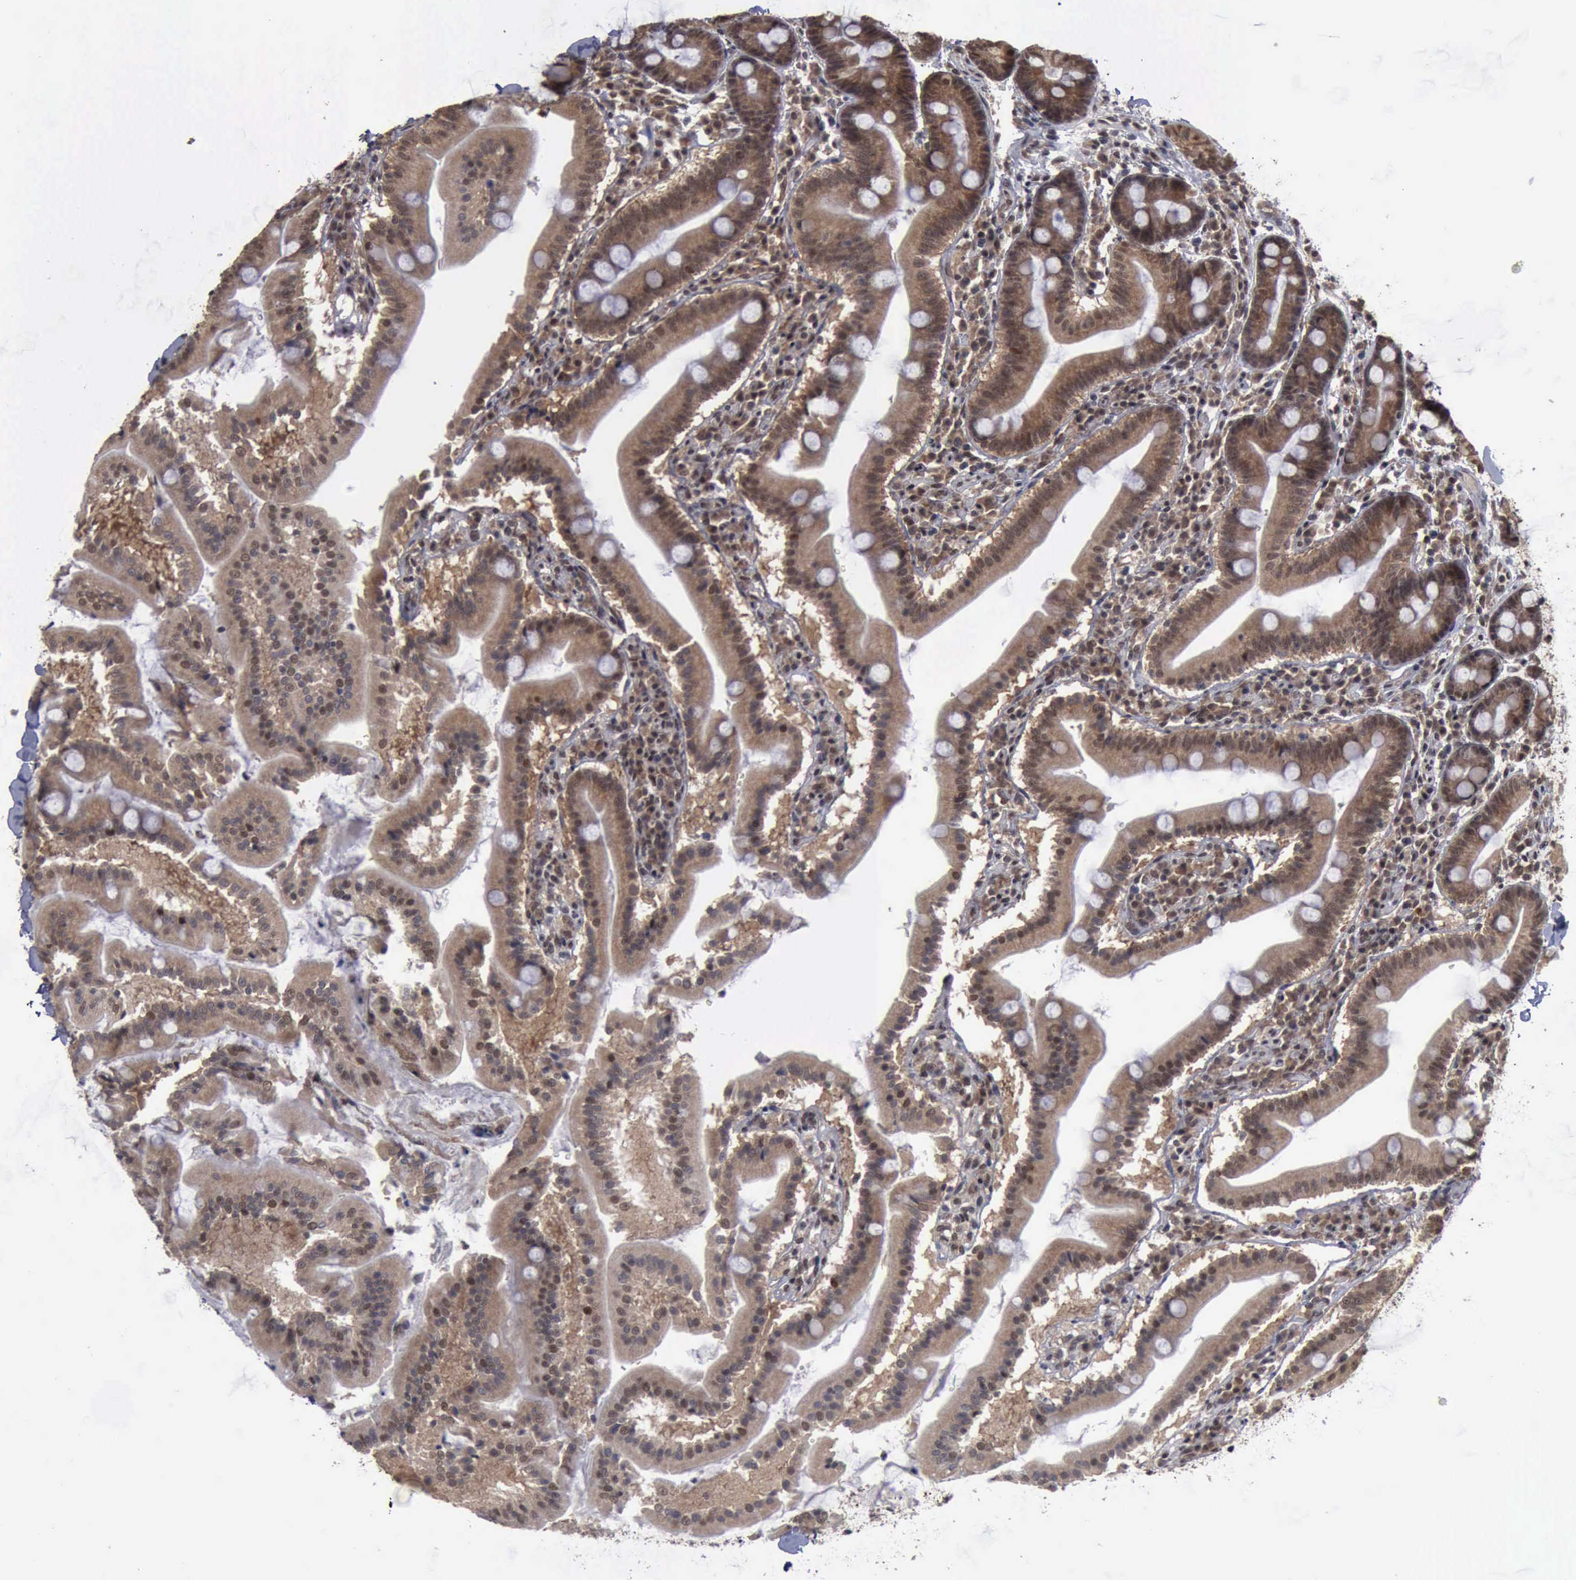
{"staining": {"intensity": "moderate", "quantity": "25%-75%", "location": "cytoplasmic/membranous,nuclear"}, "tissue": "duodenum", "cell_type": "Glandular cells", "image_type": "normal", "snomed": [{"axis": "morphology", "description": "Normal tissue, NOS"}, {"axis": "topography", "description": "Duodenum"}], "caption": "Benign duodenum displays moderate cytoplasmic/membranous,nuclear positivity in about 25%-75% of glandular cells, visualized by immunohistochemistry. (Stains: DAB in brown, nuclei in blue, Microscopy: brightfield microscopy at high magnification).", "gene": "RTCB", "patient": {"sex": "male", "age": 50}}